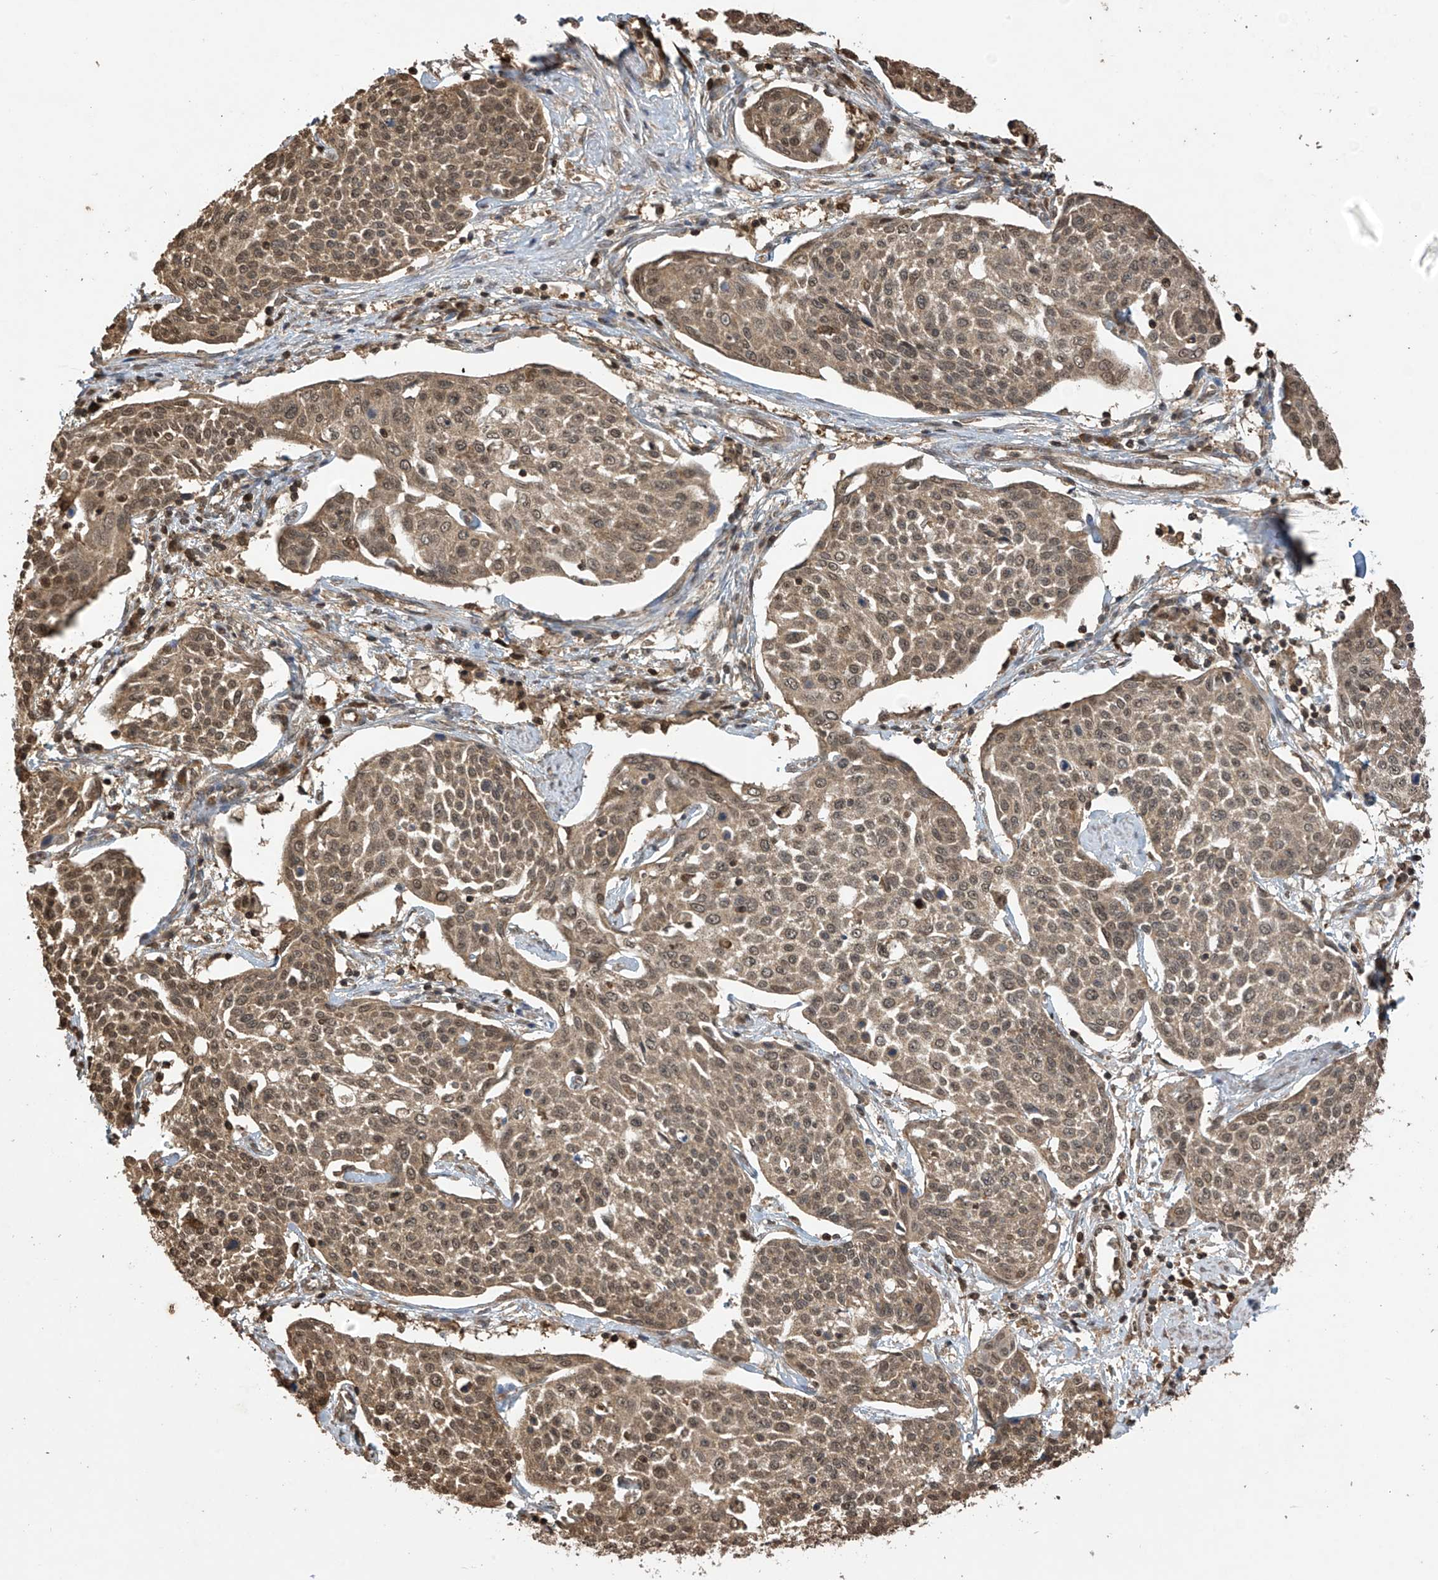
{"staining": {"intensity": "moderate", "quantity": ">75%", "location": "cytoplasmic/membranous,nuclear"}, "tissue": "cervical cancer", "cell_type": "Tumor cells", "image_type": "cancer", "snomed": [{"axis": "morphology", "description": "Squamous cell carcinoma, NOS"}, {"axis": "topography", "description": "Cervix"}], "caption": "Immunohistochemistry (DAB (3,3'-diaminobenzidine)) staining of human cervical cancer reveals moderate cytoplasmic/membranous and nuclear protein staining in about >75% of tumor cells.", "gene": "PNPT1", "patient": {"sex": "female", "age": 34}}